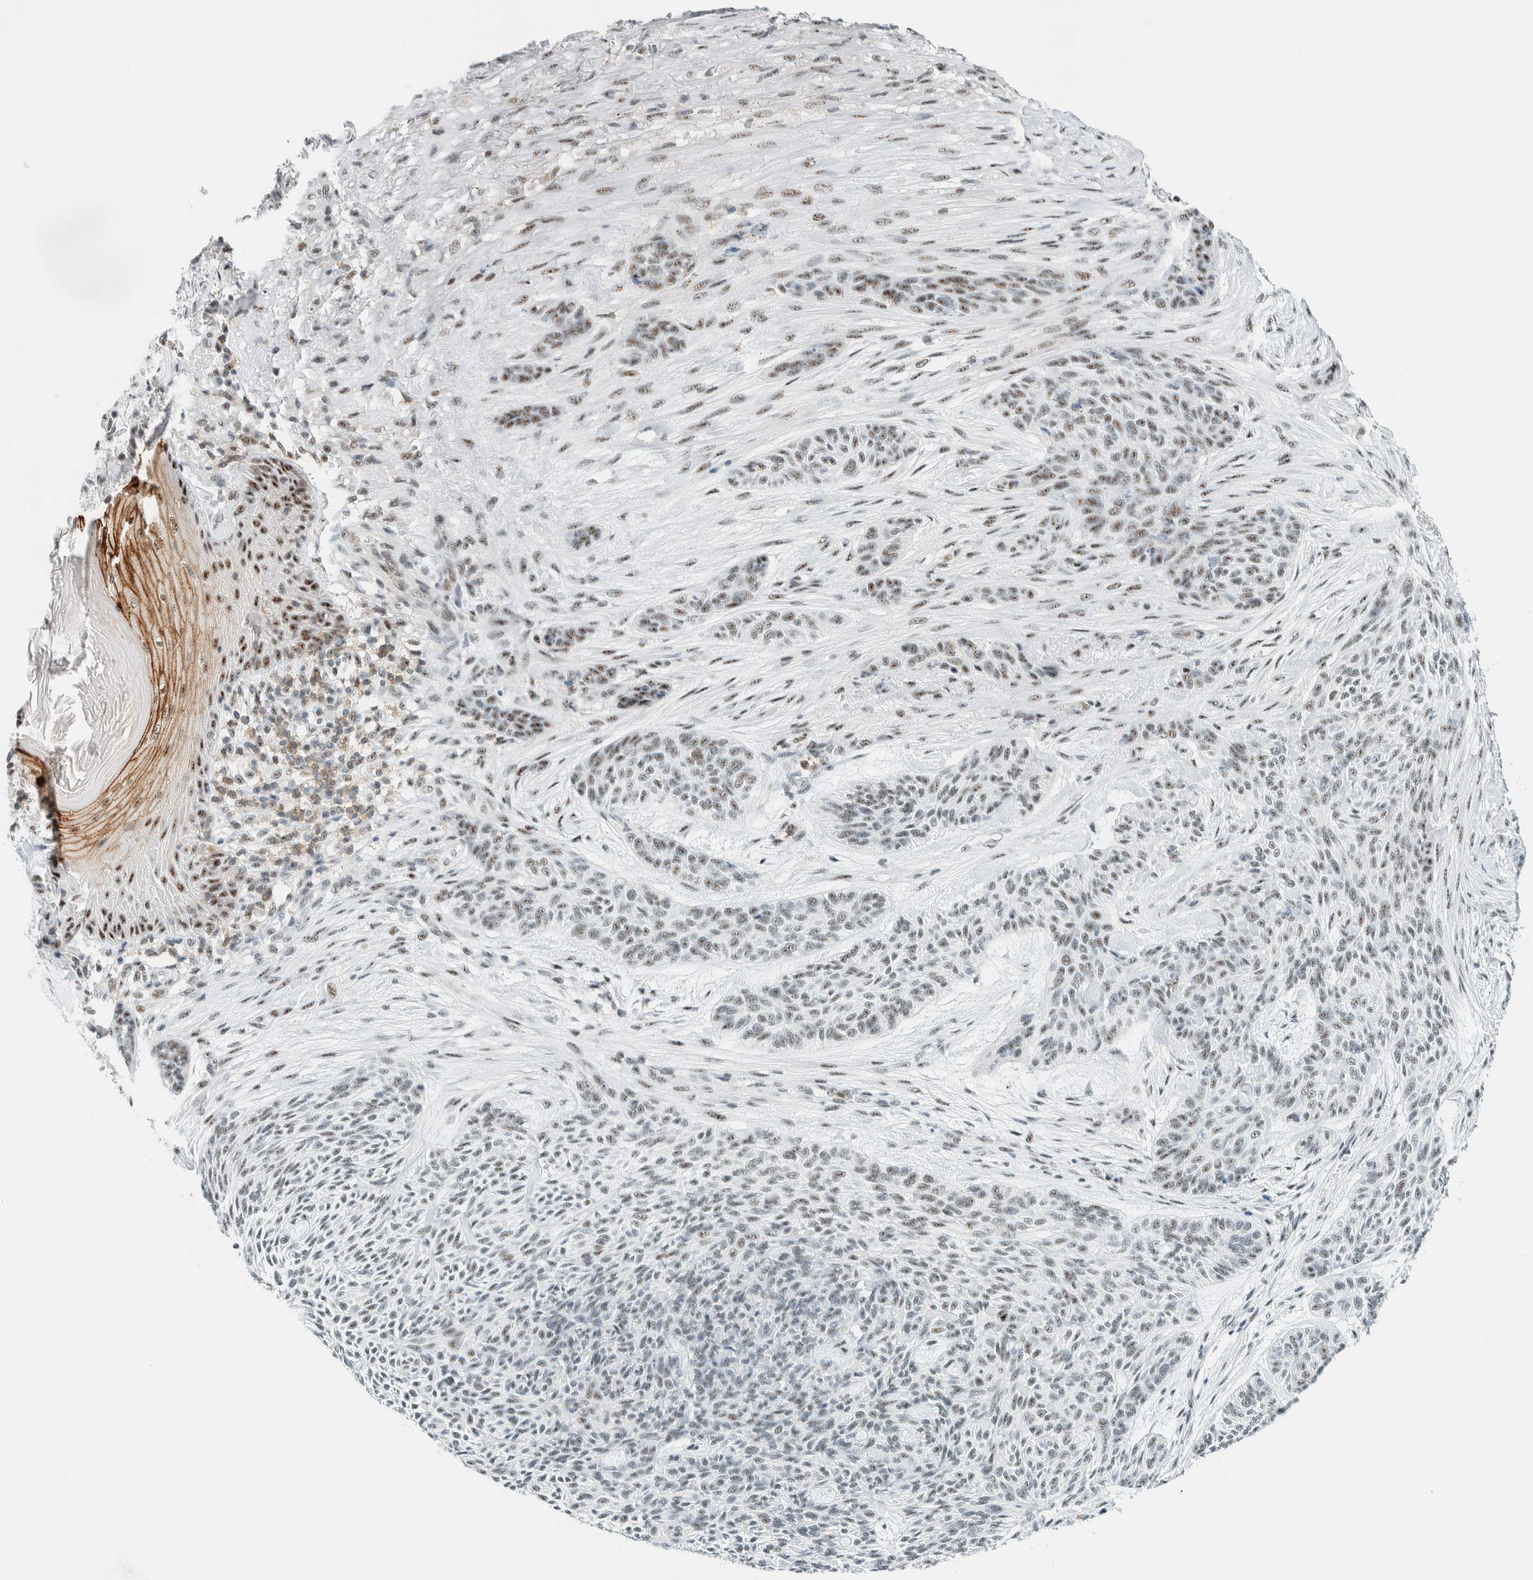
{"staining": {"intensity": "weak", "quantity": "25%-75%", "location": "nuclear"}, "tissue": "skin cancer", "cell_type": "Tumor cells", "image_type": "cancer", "snomed": [{"axis": "morphology", "description": "Basal cell carcinoma"}, {"axis": "topography", "description": "Skin"}], "caption": "Protein staining of skin cancer (basal cell carcinoma) tissue shows weak nuclear staining in about 25%-75% of tumor cells.", "gene": "CYSRT1", "patient": {"sex": "male", "age": 55}}